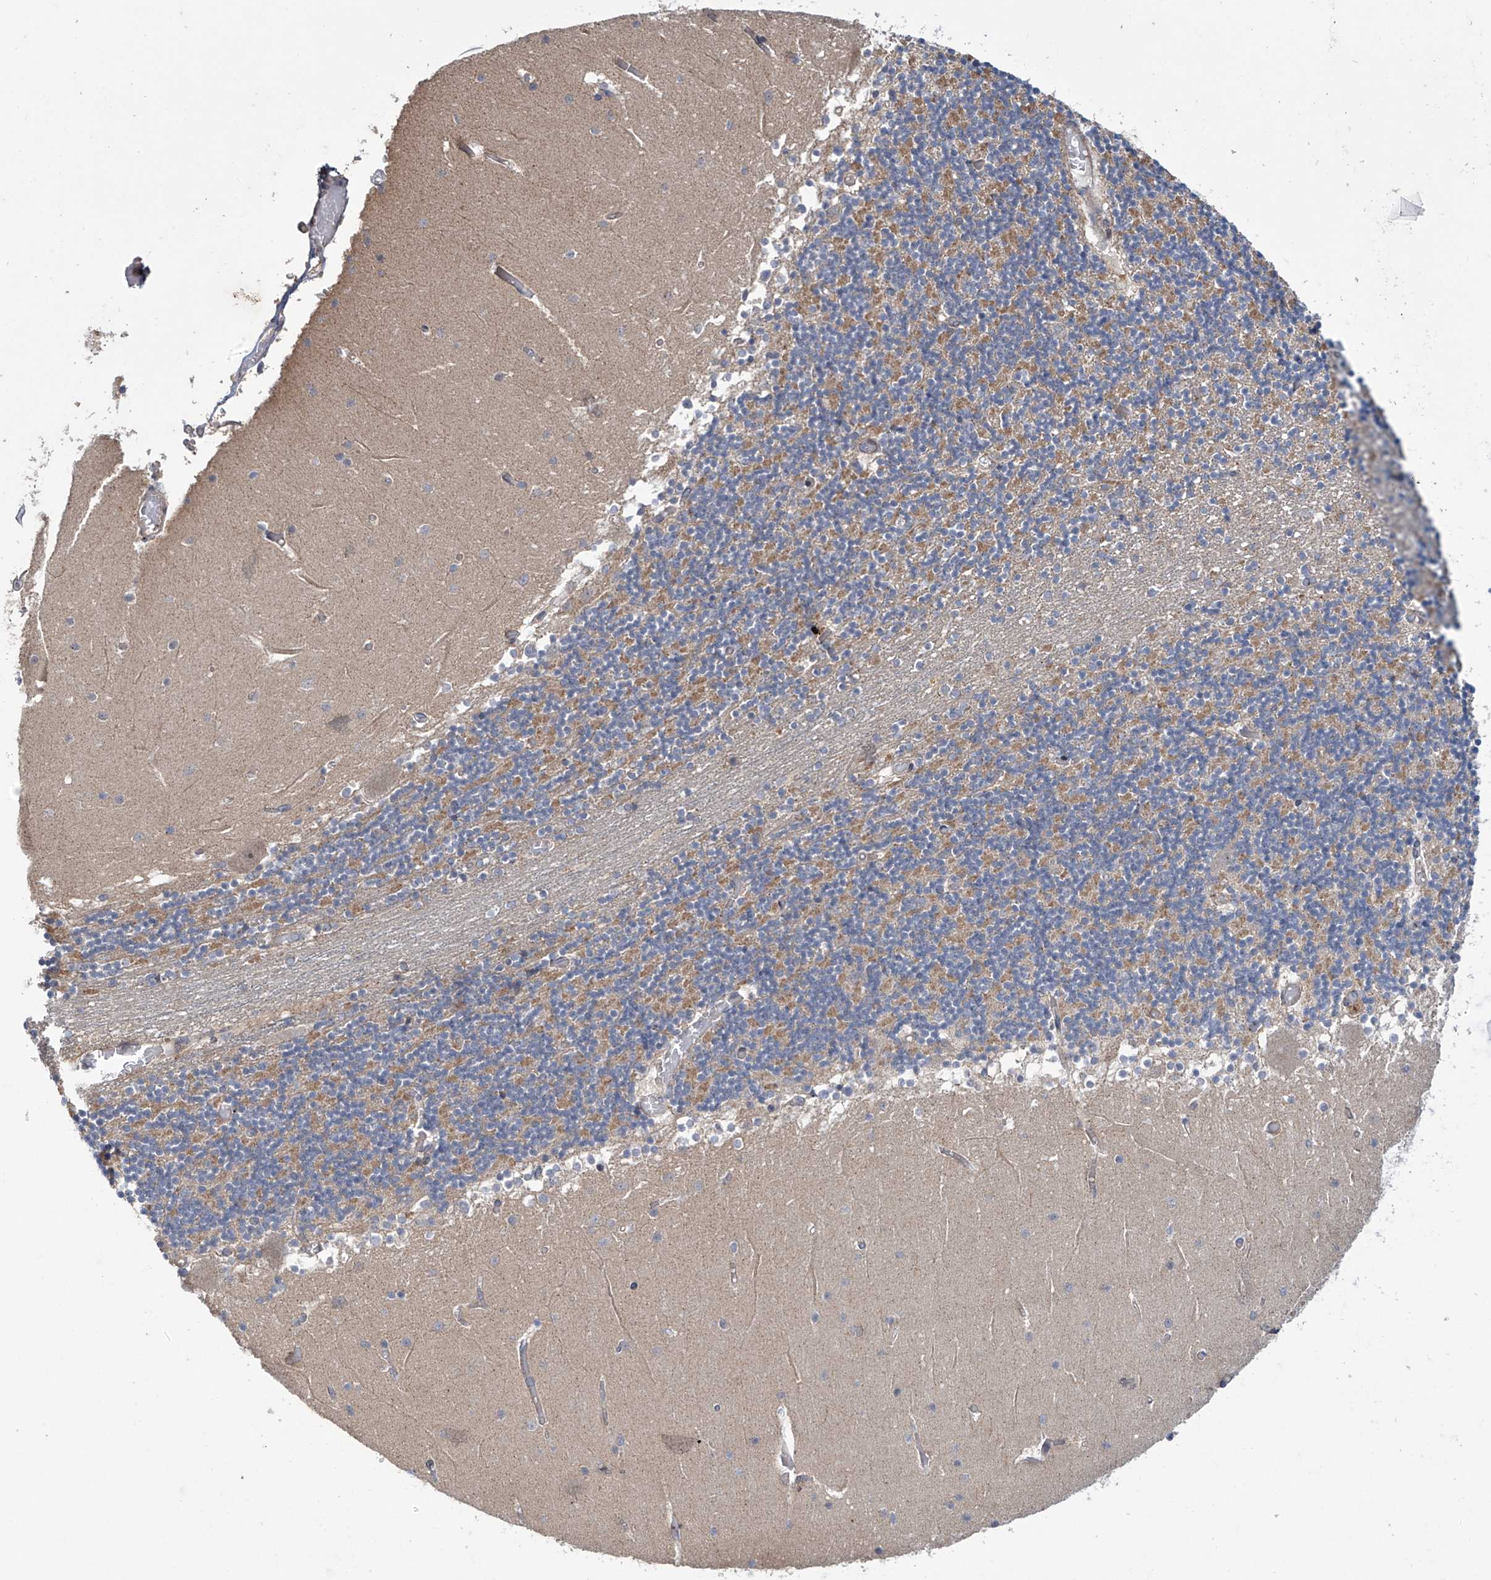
{"staining": {"intensity": "negative", "quantity": "none", "location": "none"}, "tissue": "cerebellum", "cell_type": "Cells in granular layer", "image_type": "normal", "snomed": [{"axis": "morphology", "description": "Normal tissue, NOS"}, {"axis": "topography", "description": "Cerebellum"}], "caption": "This histopathology image is of normal cerebellum stained with immunohistochemistry to label a protein in brown with the nuclei are counter-stained blue. There is no staining in cells in granular layer.", "gene": "TRIM60", "patient": {"sex": "female", "age": 28}}